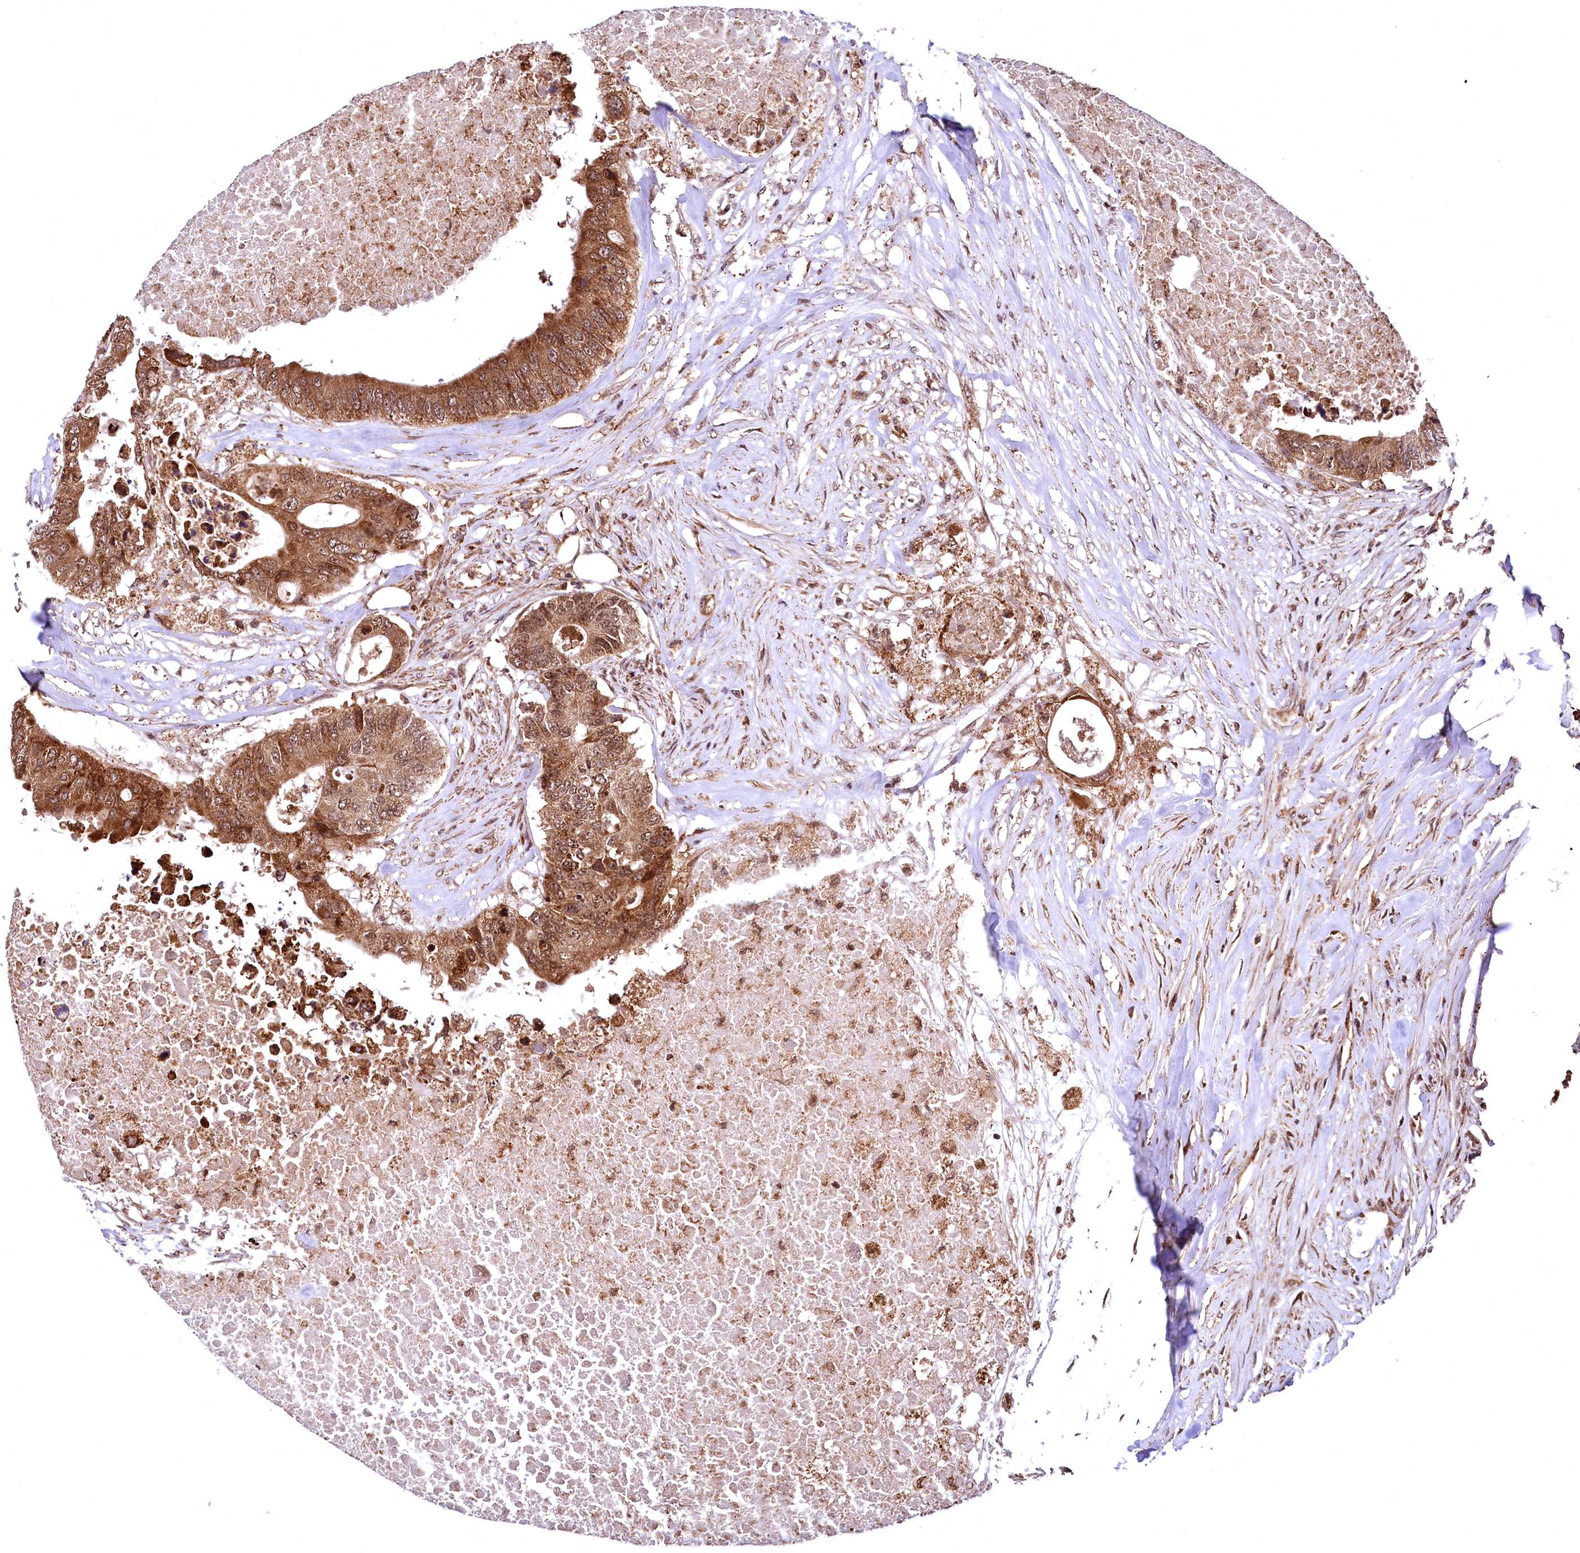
{"staining": {"intensity": "moderate", "quantity": ">75%", "location": "cytoplasmic/membranous,nuclear"}, "tissue": "colorectal cancer", "cell_type": "Tumor cells", "image_type": "cancer", "snomed": [{"axis": "morphology", "description": "Adenocarcinoma, NOS"}, {"axis": "topography", "description": "Colon"}], "caption": "DAB (3,3'-diaminobenzidine) immunohistochemical staining of colorectal cancer demonstrates moderate cytoplasmic/membranous and nuclear protein staining in about >75% of tumor cells.", "gene": "PDS5B", "patient": {"sex": "male", "age": 71}}